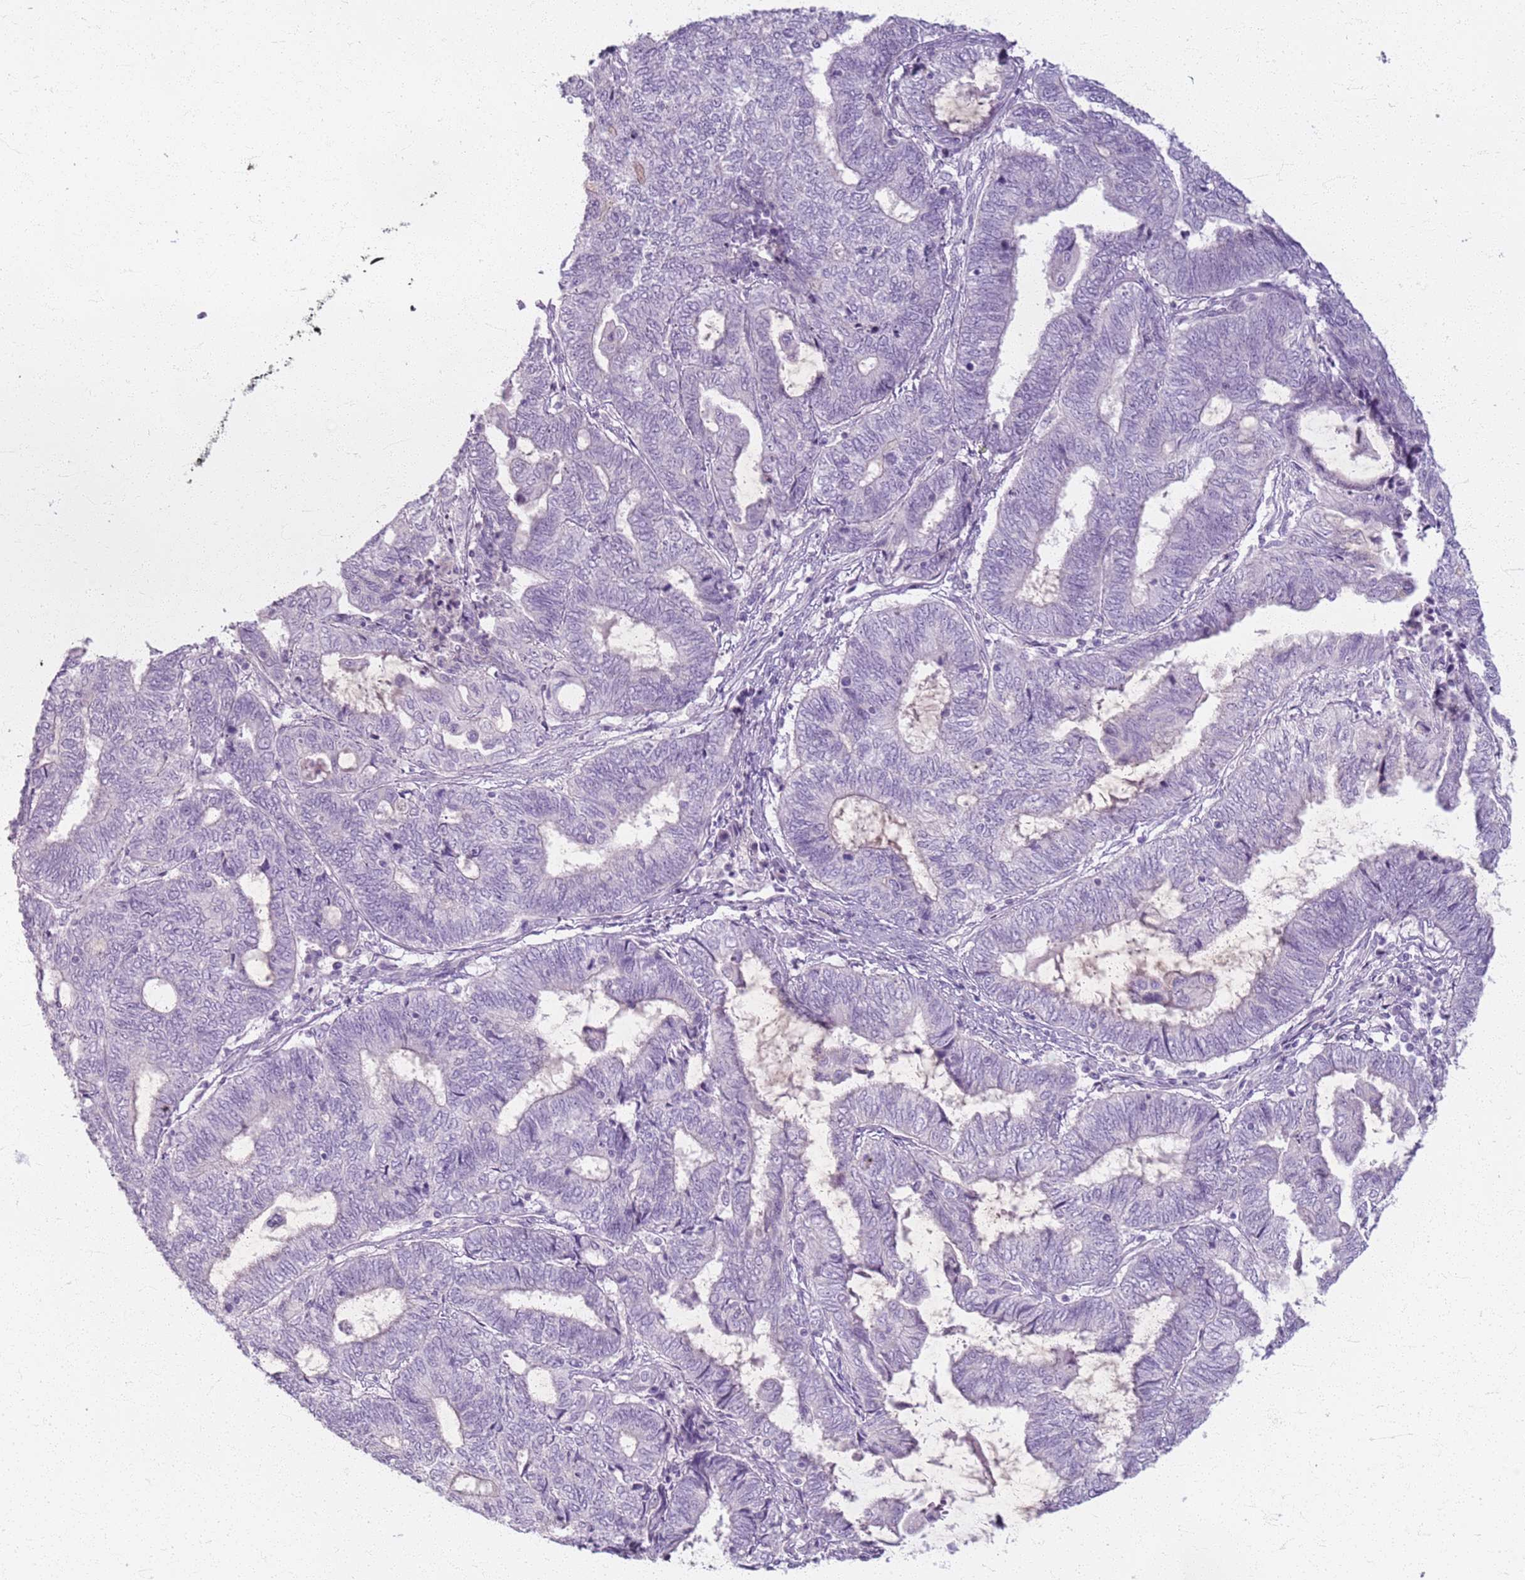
{"staining": {"intensity": "negative", "quantity": "none", "location": "none"}, "tissue": "endometrial cancer", "cell_type": "Tumor cells", "image_type": "cancer", "snomed": [{"axis": "morphology", "description": "Adenocarcinoma, NOS"}, {"axis": "topography", "description": "Uterus"}, {"axis": "topography", "description": "Endometrium"}], "caption": "This is an immunohistochemistry histopathology image of human endometrial adenocarcinoma. There is no expression in tumor cells.", "gene": "CSRP3", "patient": {"sex": "female", "age": 70}}